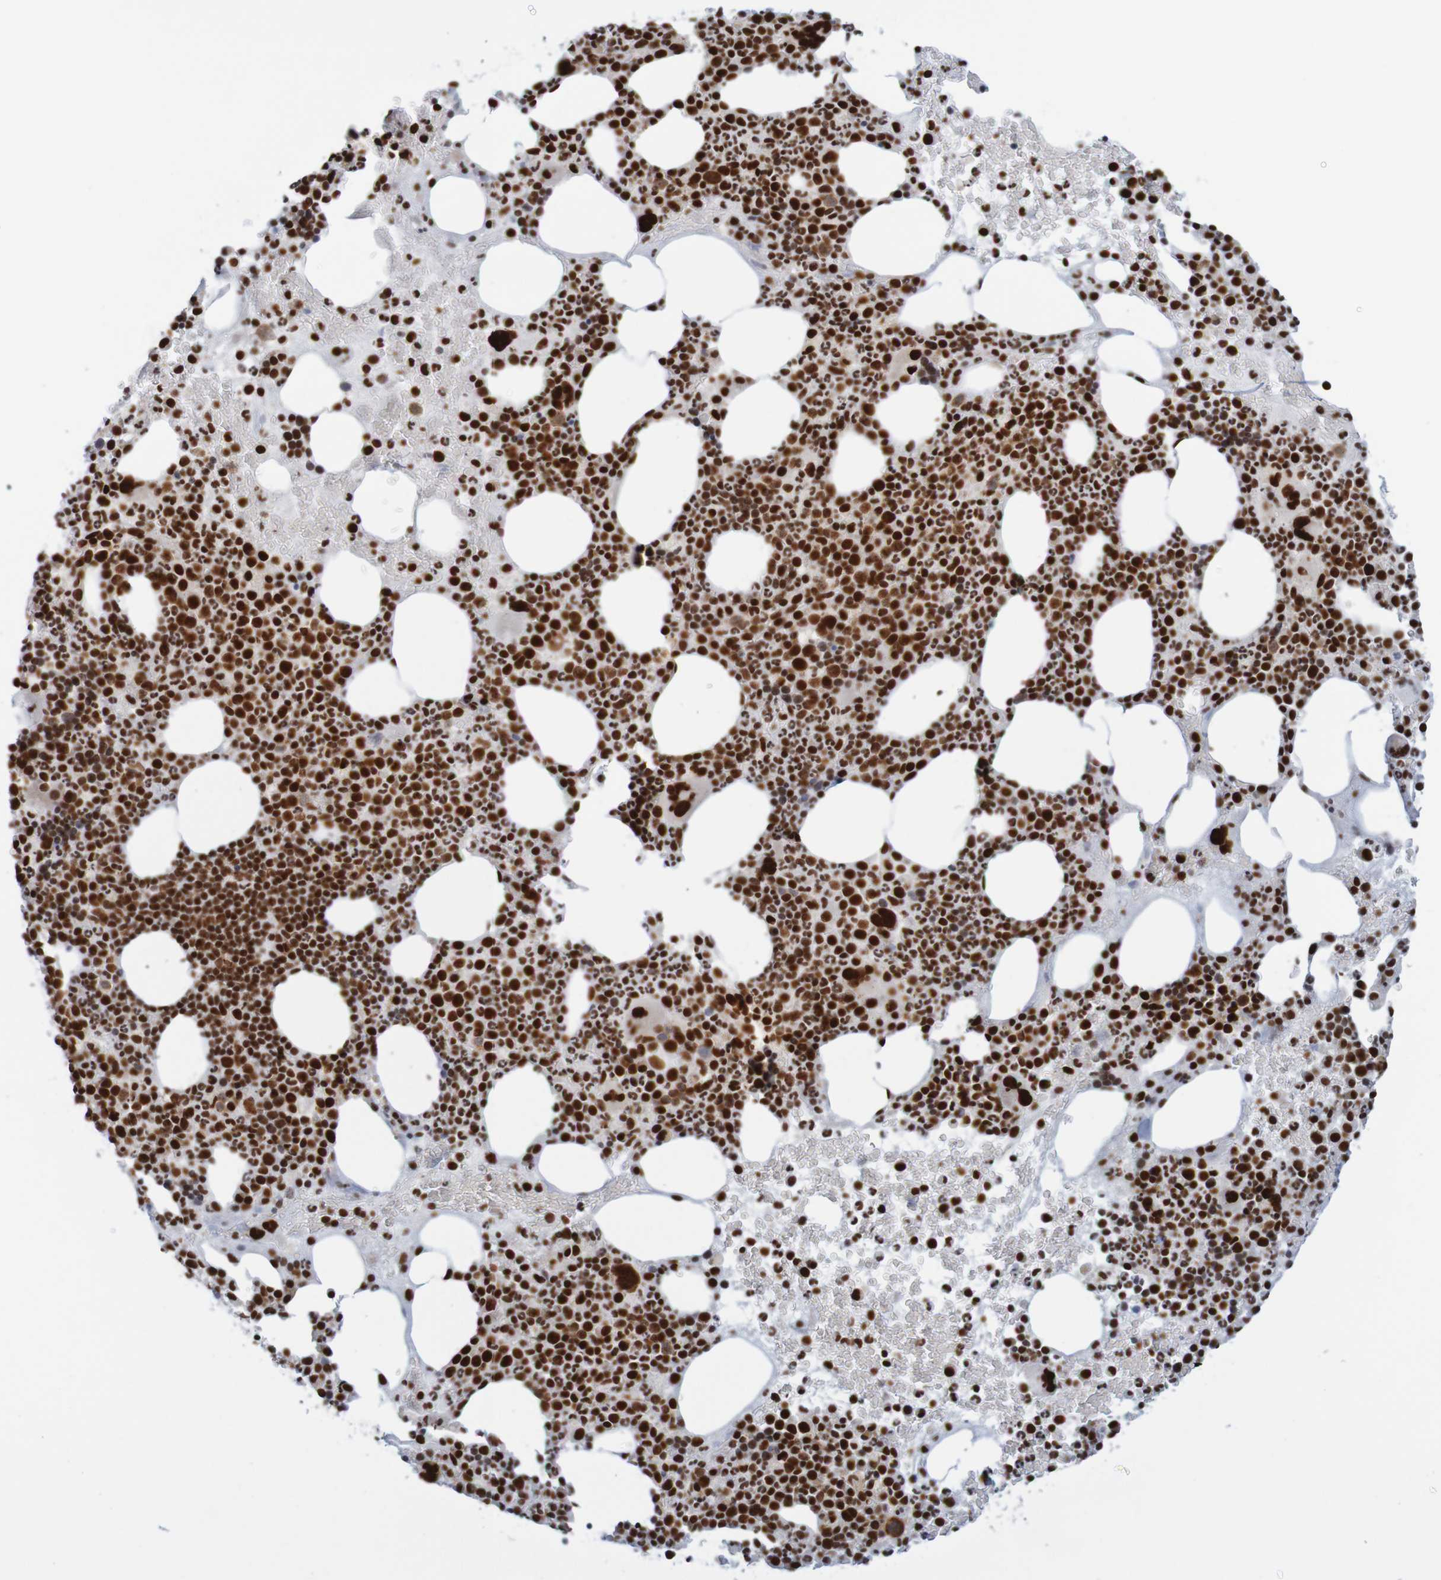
{"staining": {"intensity": "strong", "quantity": ">75%", "location": "nuclear"}, "tissue": "bone marrow", "cell_type": "Hematopoietic cells", "image_type": "normal", "snomed": [{"axis": "morphology", "description": "Normal tissue, NOS"}, {"axis": "morphology", "description": "Inflammation, NOS"}, {"axis": "topography", "description": "Bone marrow"}], "caption": "Immunohistochemical staining of unremarkable bone marrow exhibits high levels of strong nuclear positivity in approximately >75% of hematopoietic cells. (DAB = brown stain, brightfield microscopy at high magnification).", "gene": "THRAP3", "patient": {"sex": "male", "age": 73}}